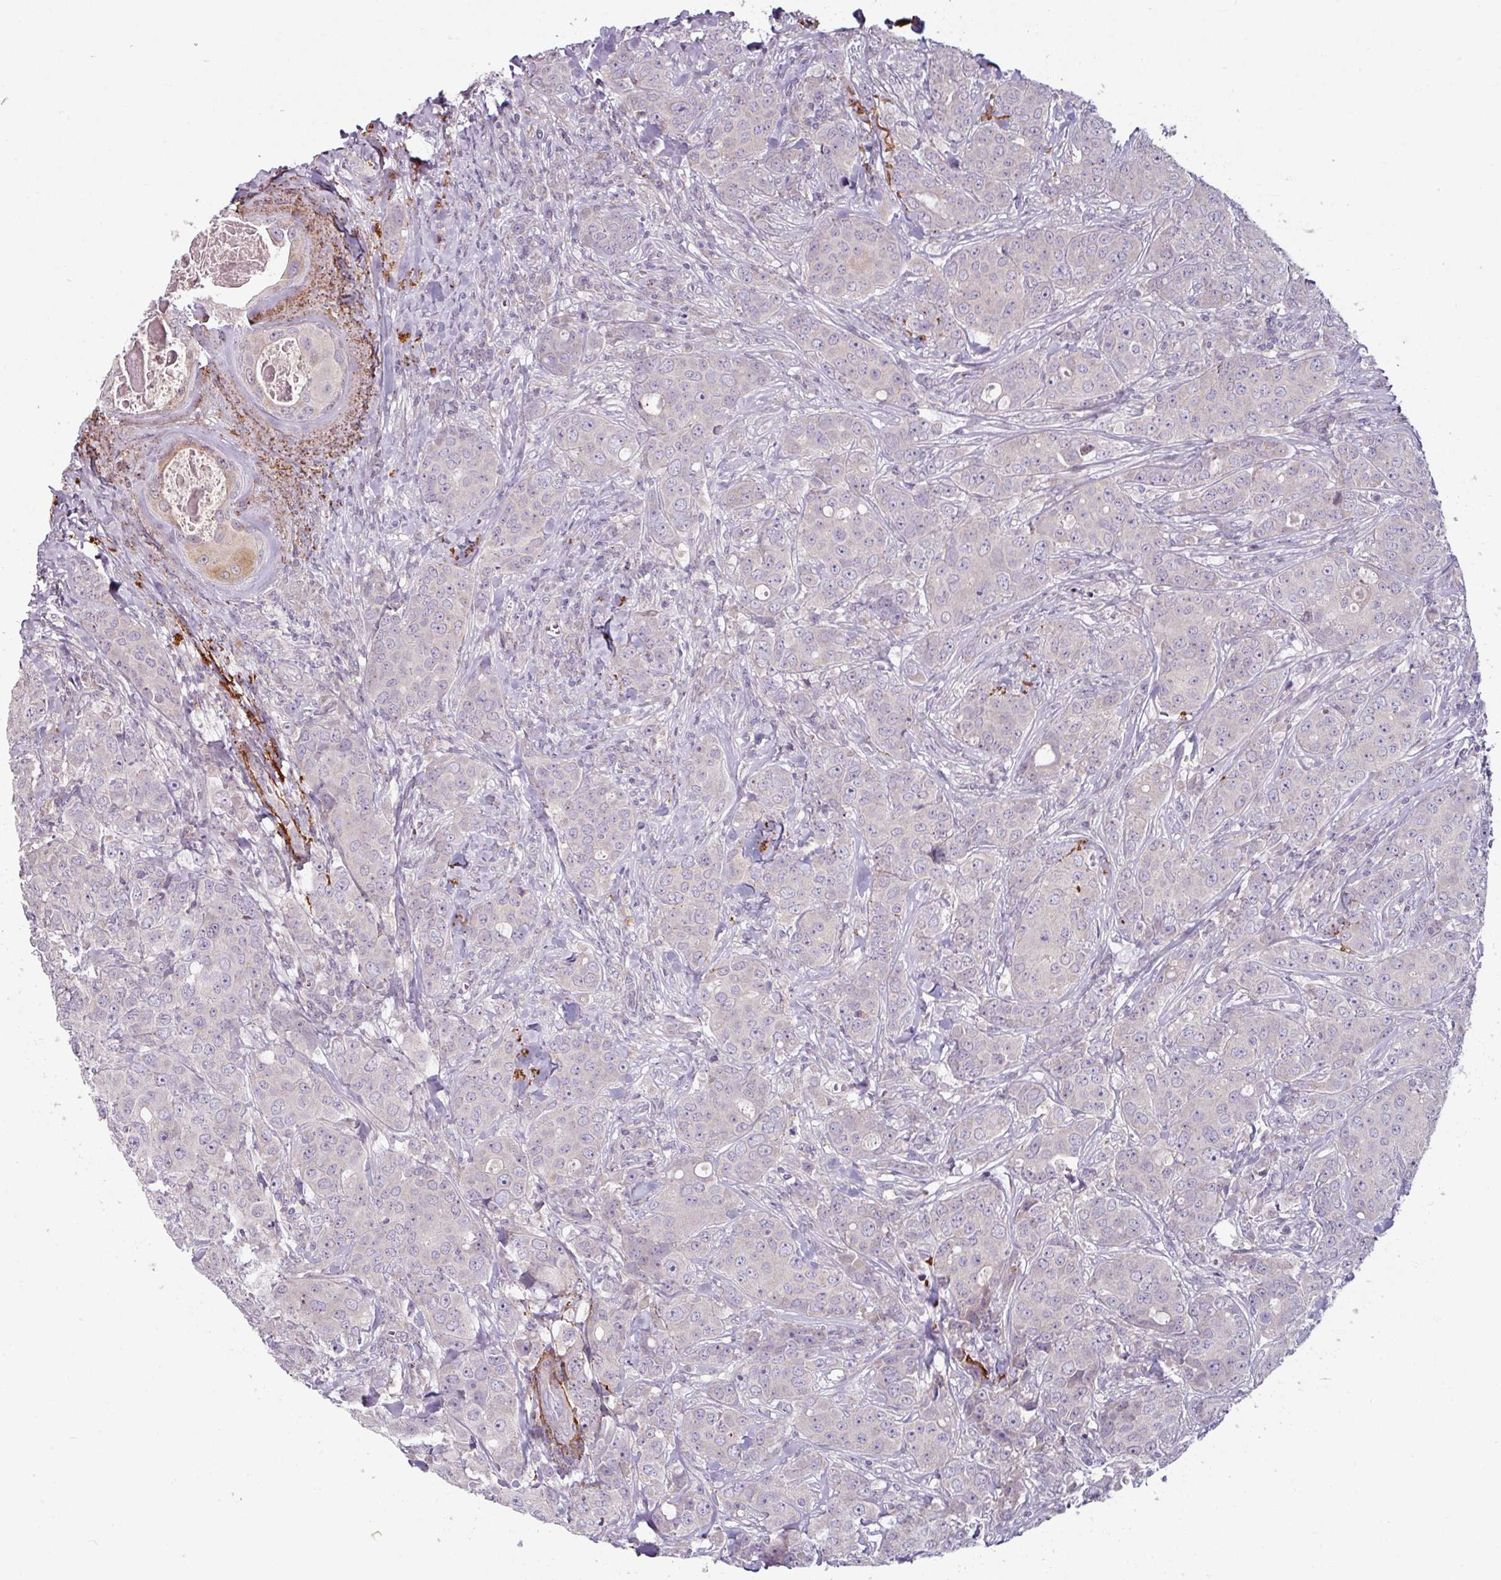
{"staining": {"intensity": "negative", "quantity": "none", "location": "none"}, "tissue": "breast cancer", "cell_type": "Tumor cells", "image_type": "cancer", "snomed": [{"axis": "morphology", "description": "Duct carcinoma"}, {"axis": "topography", "description": "Breast"}], "caption": "Tumor cells are negative for protein expression in human intraductal carcinoma (breast).", "gene": "MTMR14", "patient": {"sex": "female", "age": 43}}